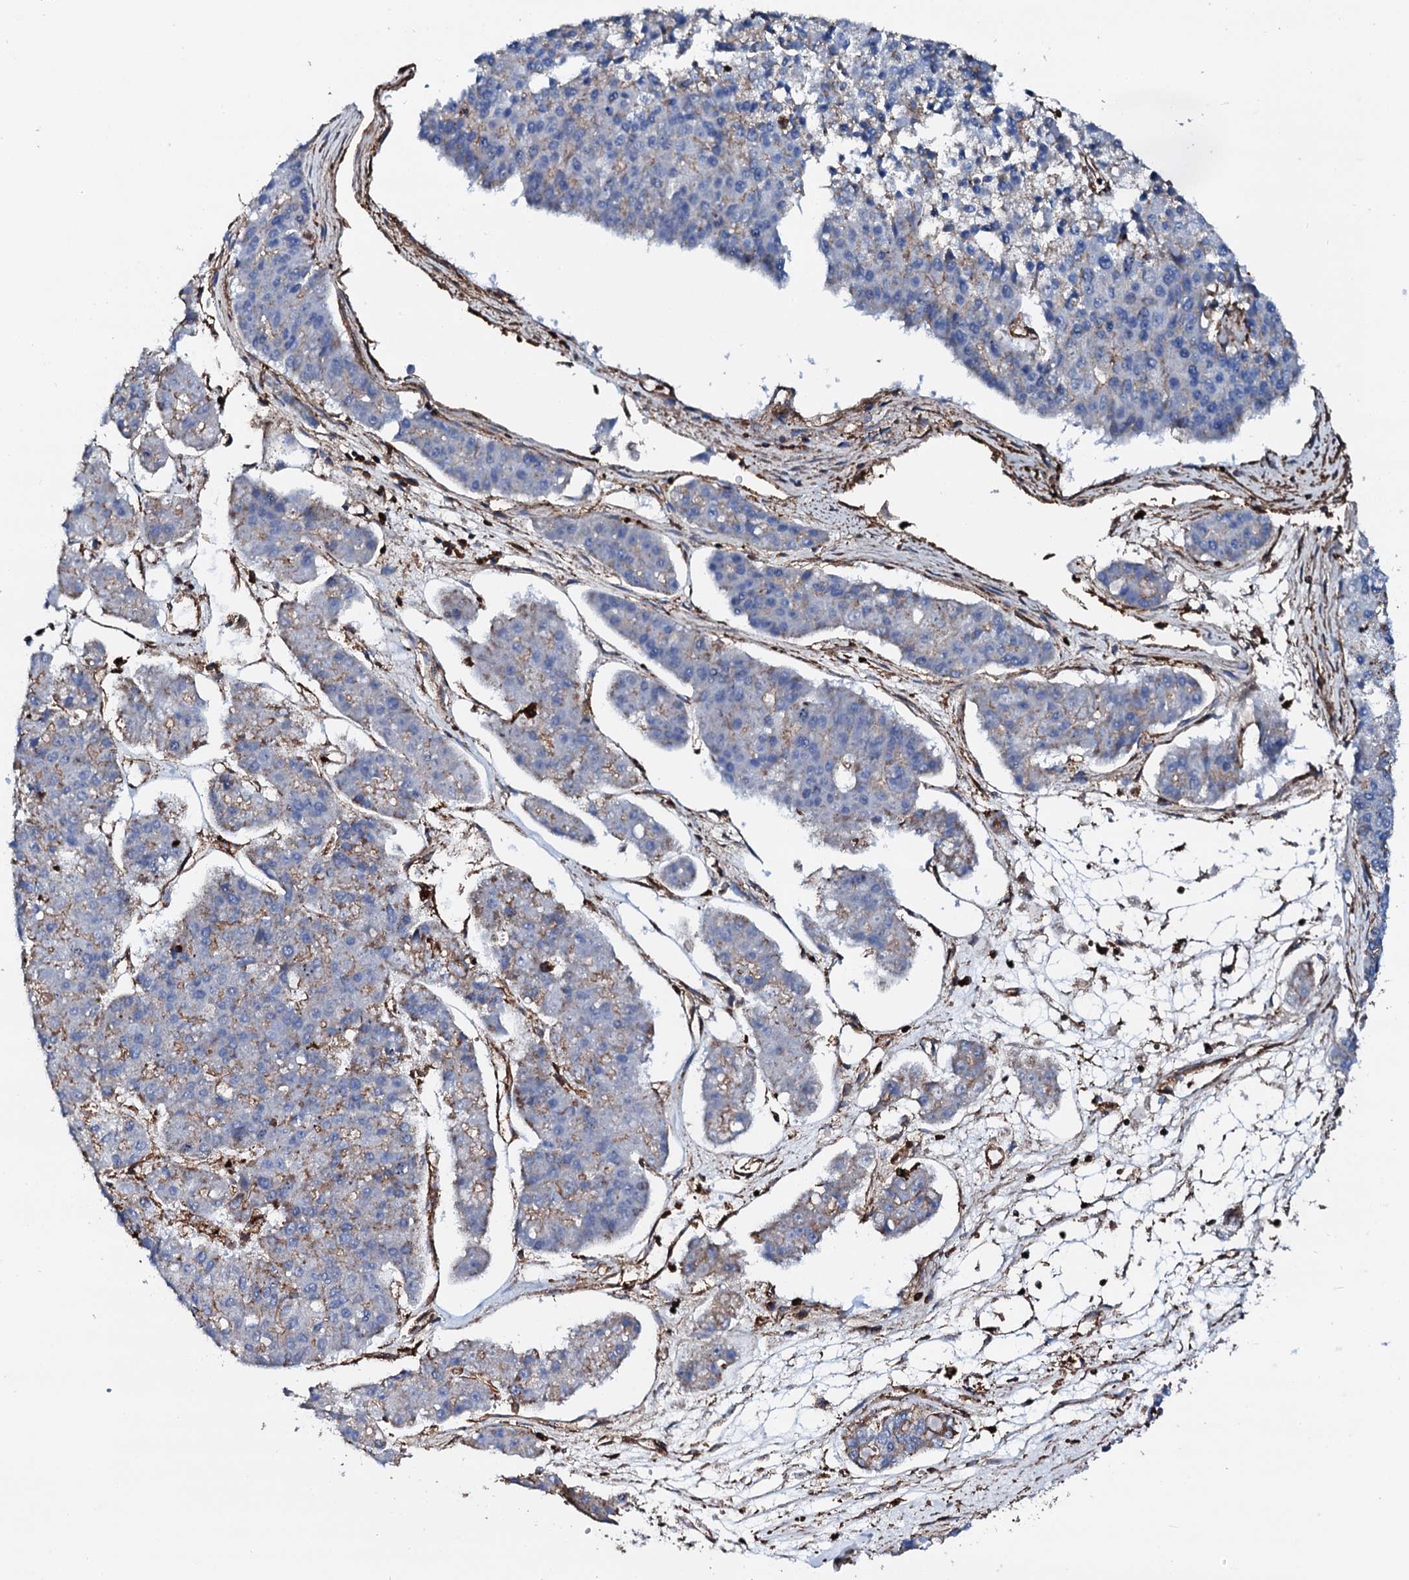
{"staining": {"intensity": "negative", "quantity": "none", "location": "none"}, "tissue": "pancreatic cancer", "cell_type": "Tumor cells", "image_type": "cancer", "snomed": [{"axis": "morphology", "description": "Adenocarcinoma, NOS"}, {"axis": "topography", "description": "Pancreas"}], "caption": "Human pancreatic cancer (adenocarcinoma) stained for a protein using immunohistochemistry (IHC) demonstrates no expression in tumor cells.", "gene": "INTS10", "patient": {"sex": "male", "age": 50}}